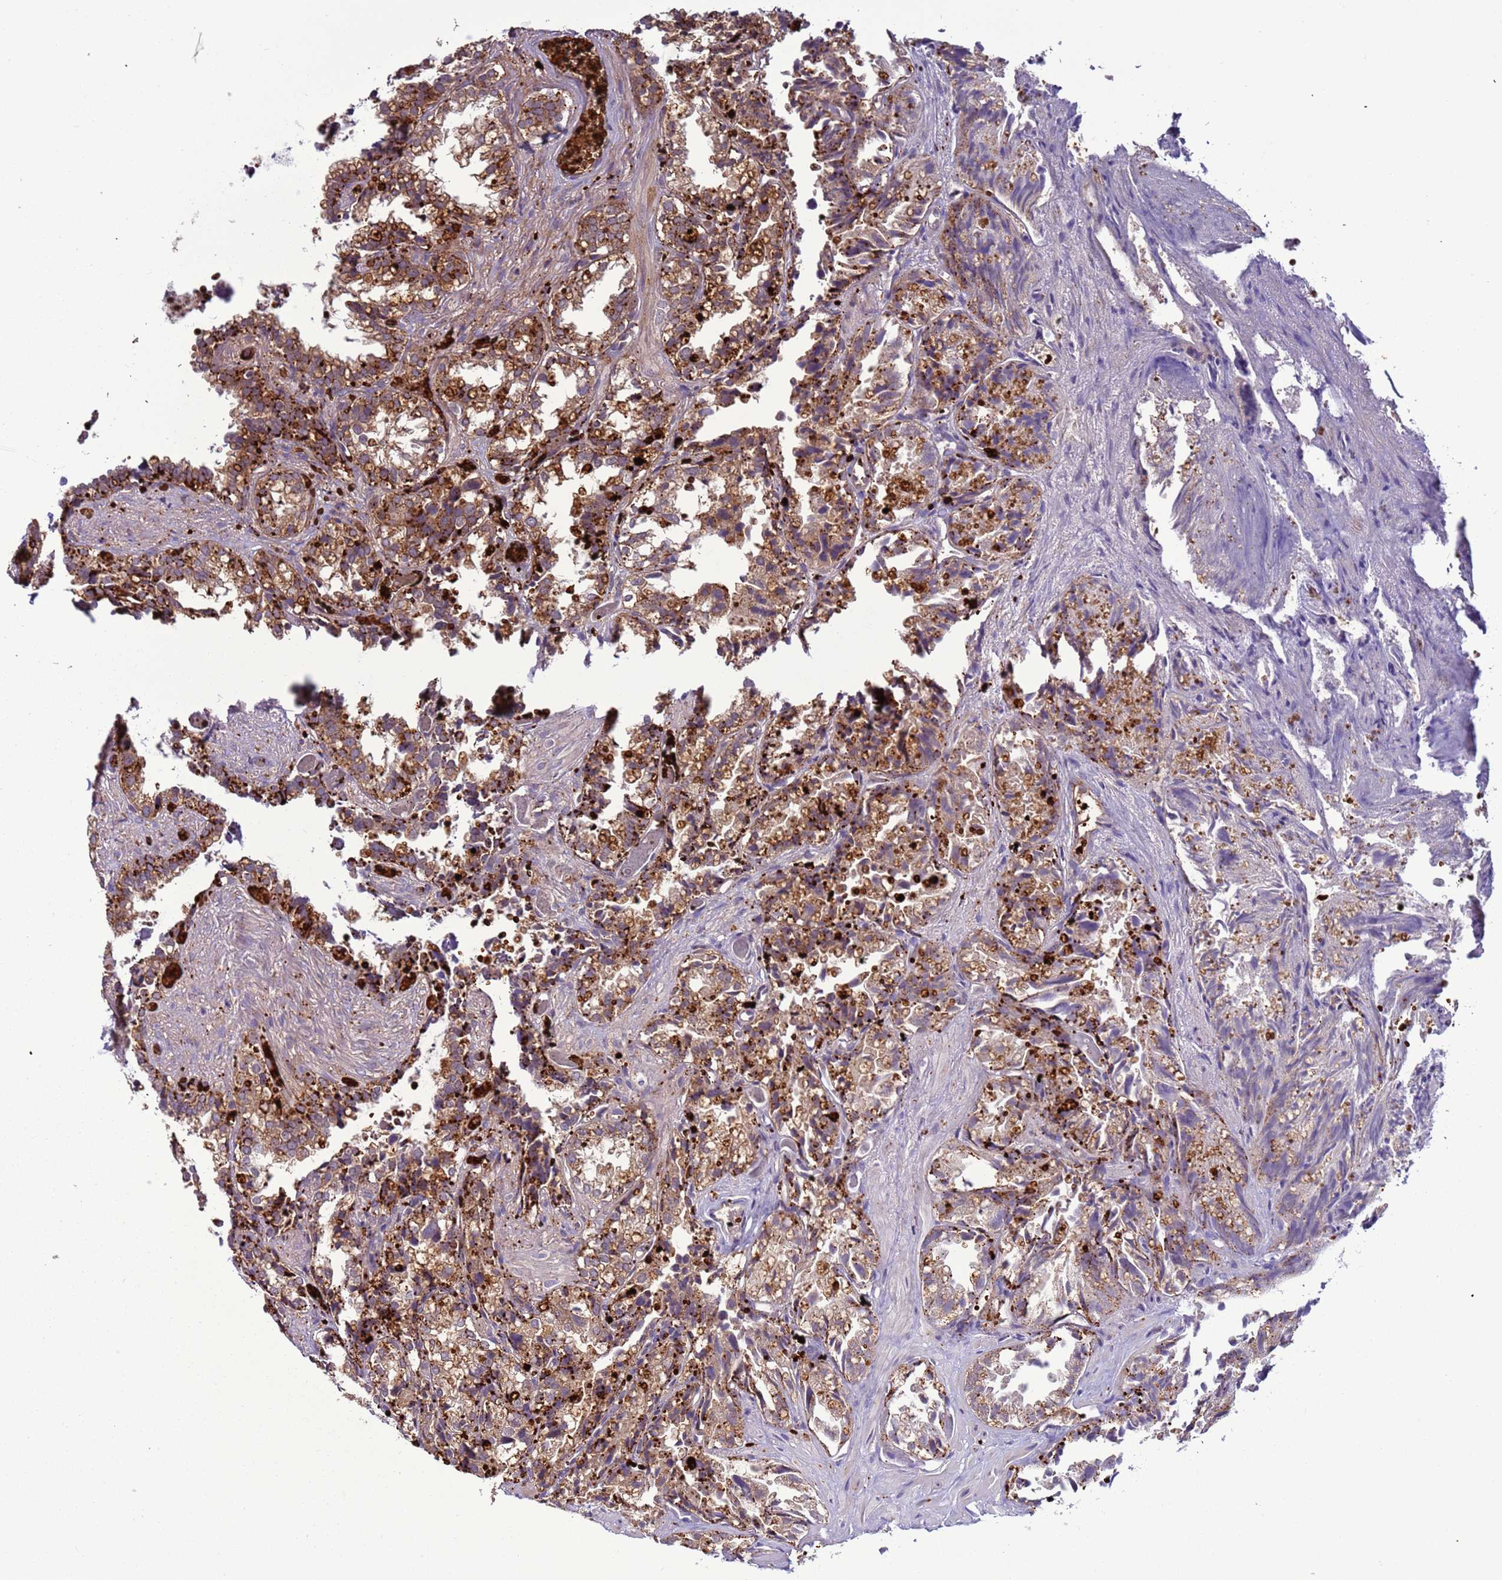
{"staining": {"intensity": "strong", "quantity": ">75%", "location": "cytoplasmic/membranous"}, "tissue": "seminal vesicle", "cell_type": "Glandular cells", "image_type": "normal", "snomed": [{"axis": "morphology", "description": "Normal tissue, NOS"}, {"axis": "topography", "description": "Prostate"}, {"axis": "topography", "description": "Seminal veicle"}], "caption": "A high-resolution histopathology image shows immunohistochemistry staining of benign seminal vesicle, which displays strong cytoplasmic/membranous expression in about >75% of glandular cells.", "gene": "VPS36", "patient": {"sex": "male", "age": 51}}